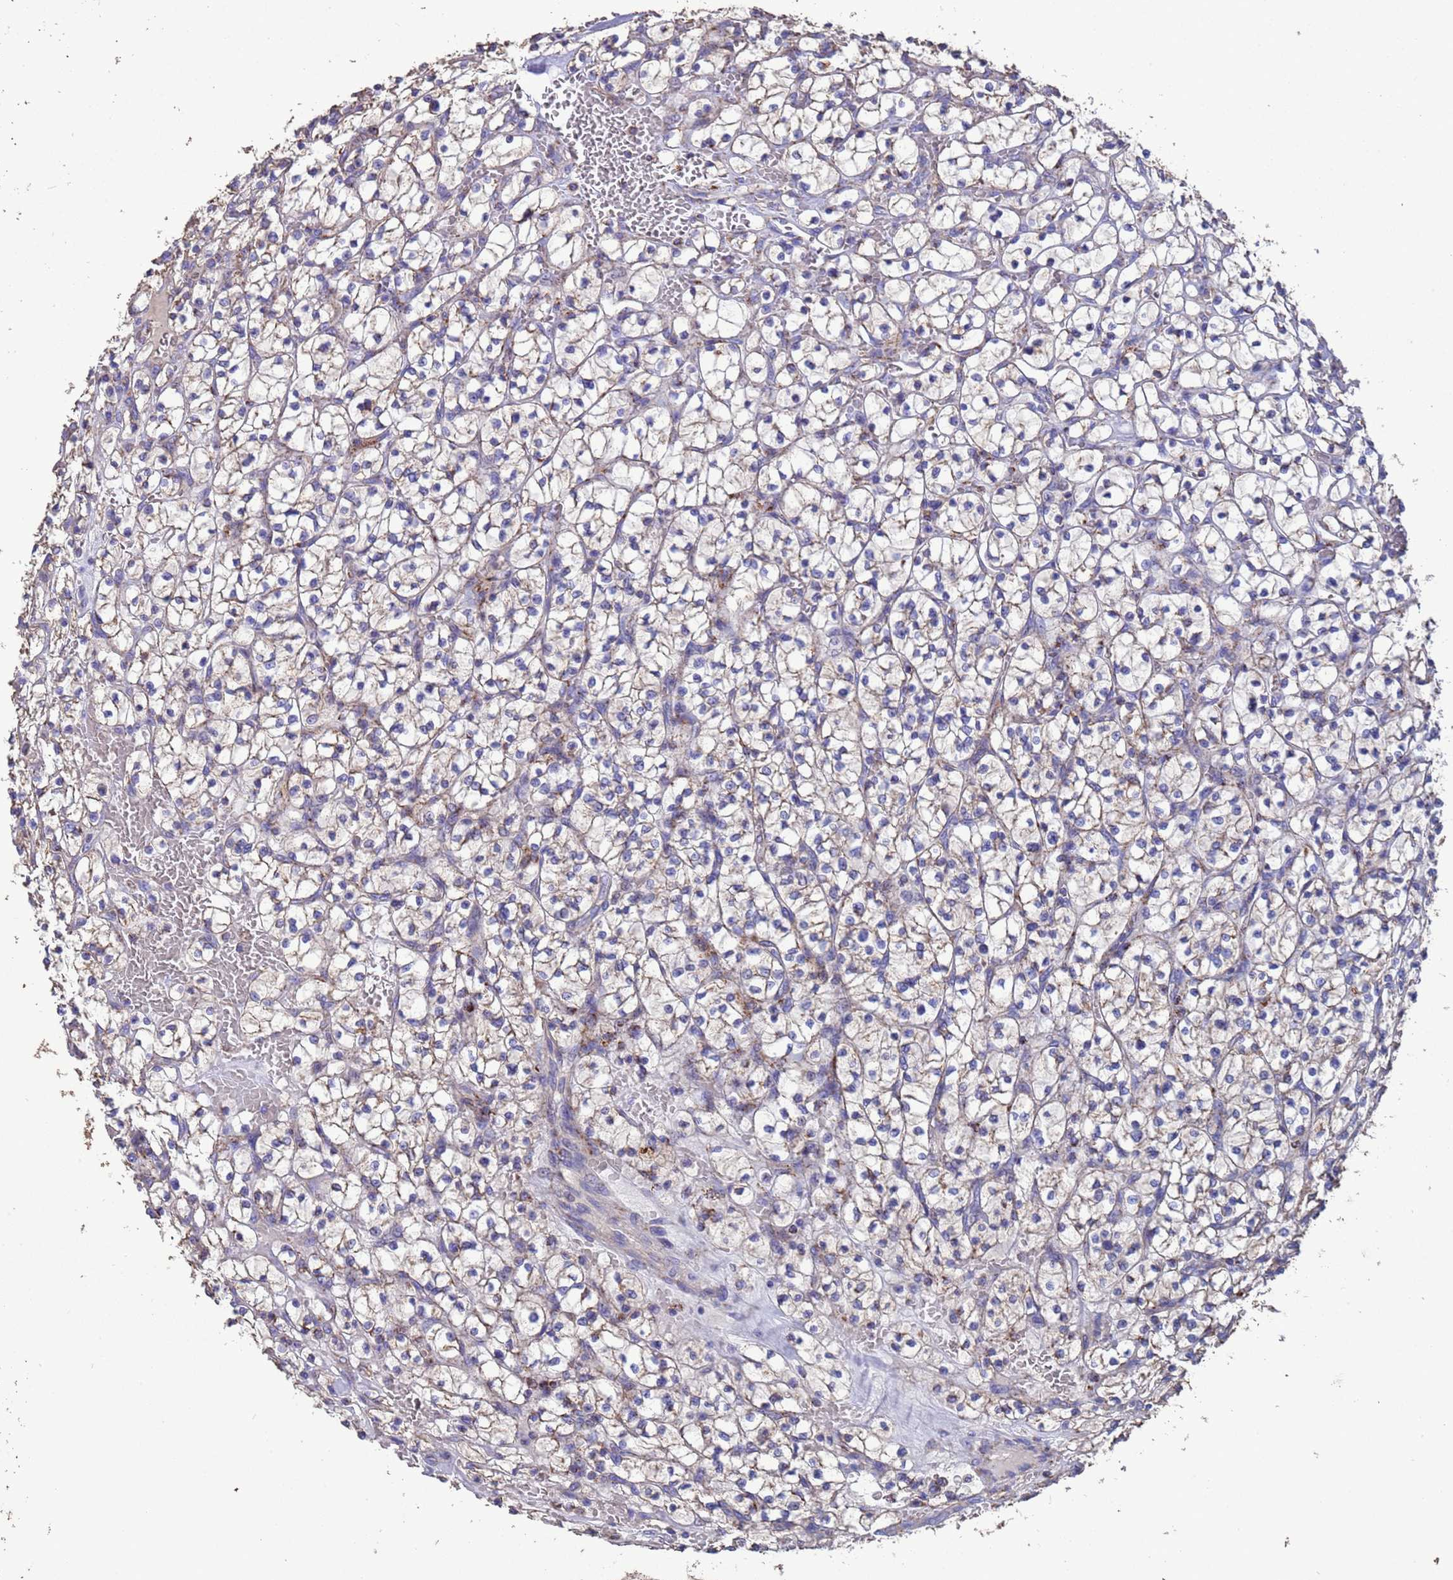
{"staining": {"intensity": "weak", "quantity": "<25%", "location": "cytoplasmic/membranous"}, "tissue": "renal cancer", "cell_type": "Tumor cells", "image_type": "cancer", "snomed": [{"axis": "morphology", "description": "Adenocarcinoma, NOS"}, {"axis": "topography", "description": "Kidney"}], "caption": "DAB (3,3'-diaminobenzidine) immunohistochemical staining of human renal cancer reveals no significant staining in tumor cells. (Immunohistochemistry, brightfield microscopy, high magnification).", "gene": "ZNFX1", "patient": {"sex": "female", "age": 64}}